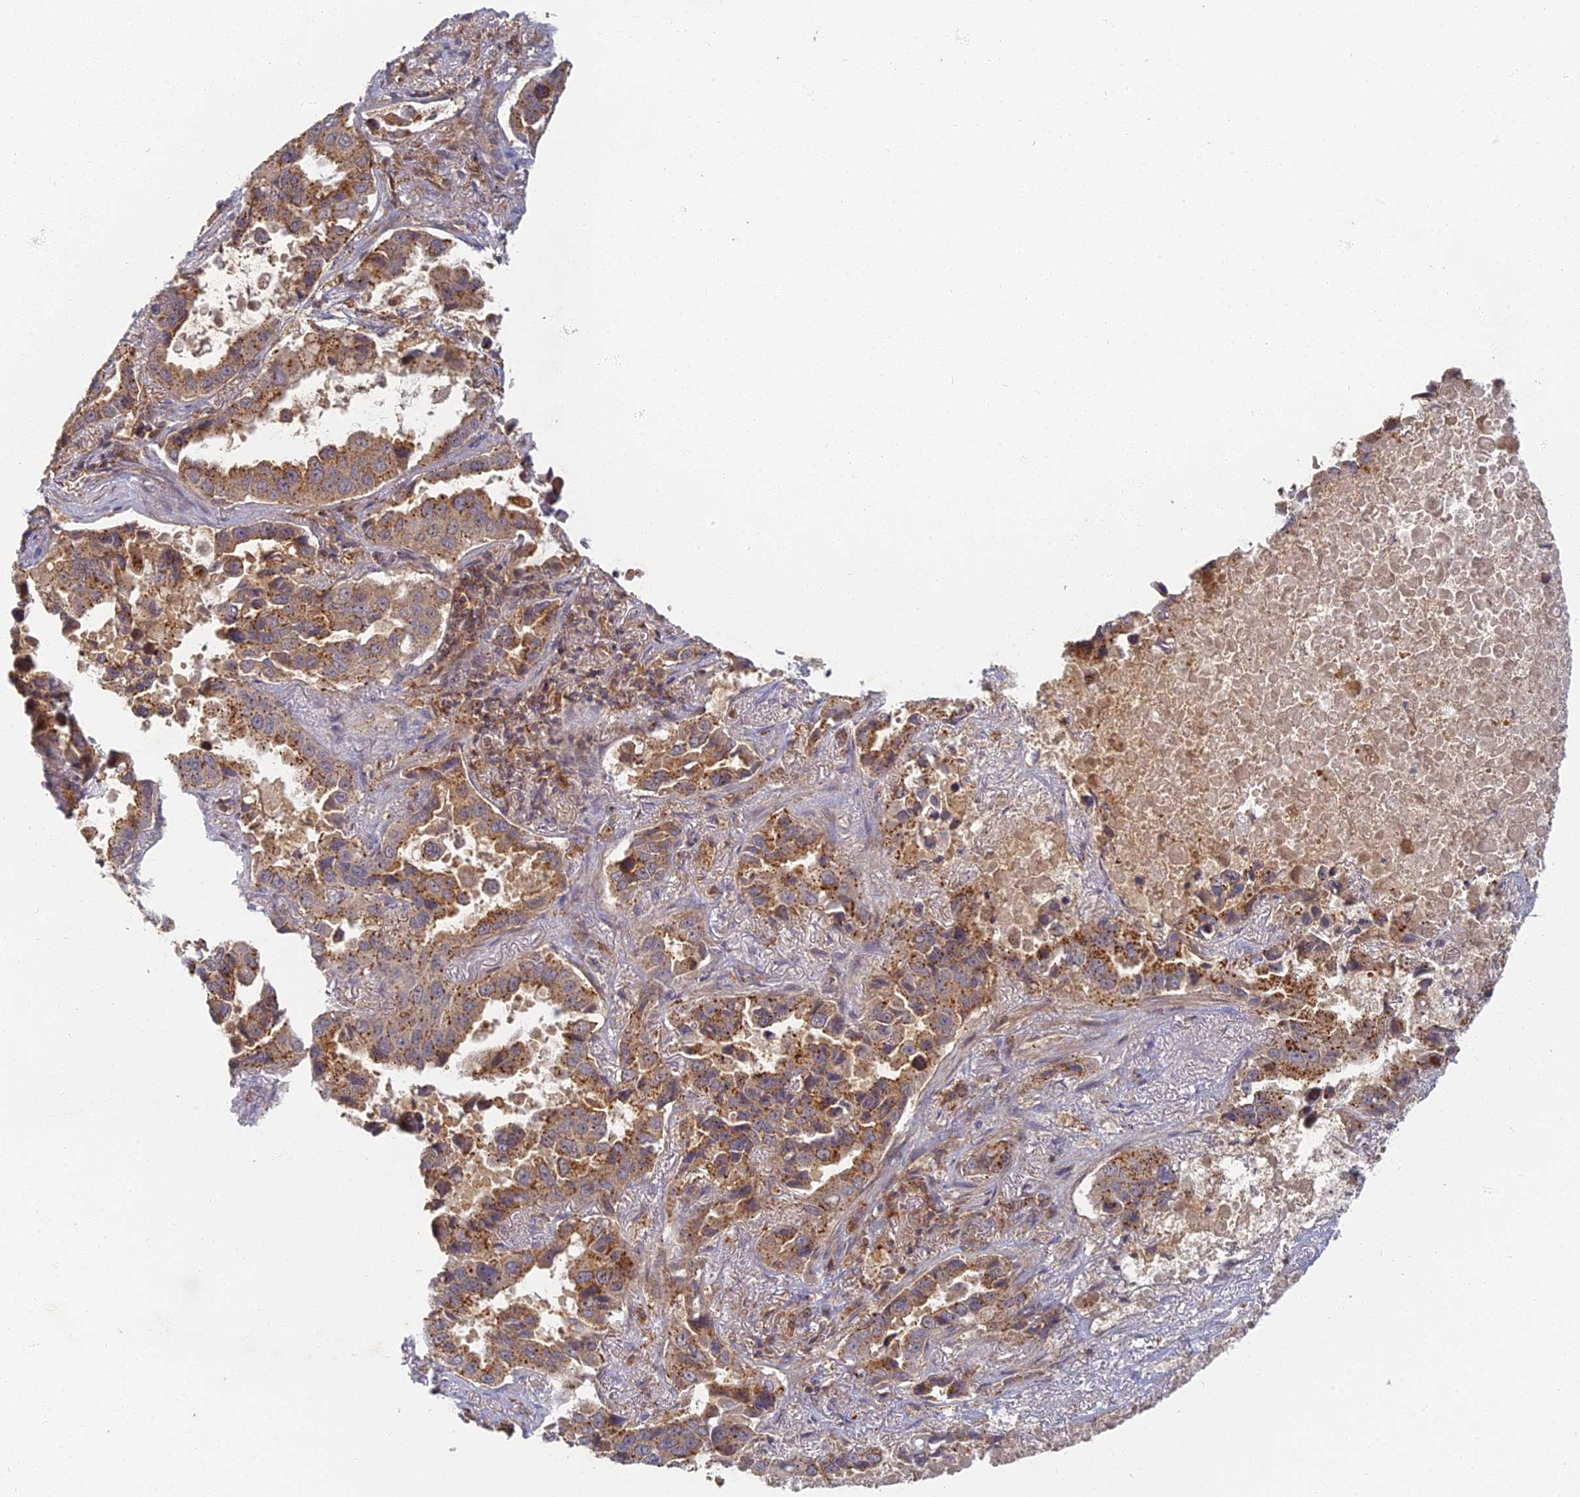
{"staining": {"intensity": "moderate", "quantity": ">75%", "location": "cytoplasmic/membranous"}, "tissue": "lung cancer", "cell_type": "Tumor cells", "image_type": "cancer", "snomed": [{"axis": "morphology", "description": "Adenocarcinoma, NOS"}, {"axis": "topography", "description": "Lung"}], "caption": "Brown immunohistochemical staining in adenocarcinoma (lung) displays moderate cytoplasmic/membranous positivity in about >75% of tumor cells.", "gene": "INO80D", "patient": {"sex": "male", "age": 64}}